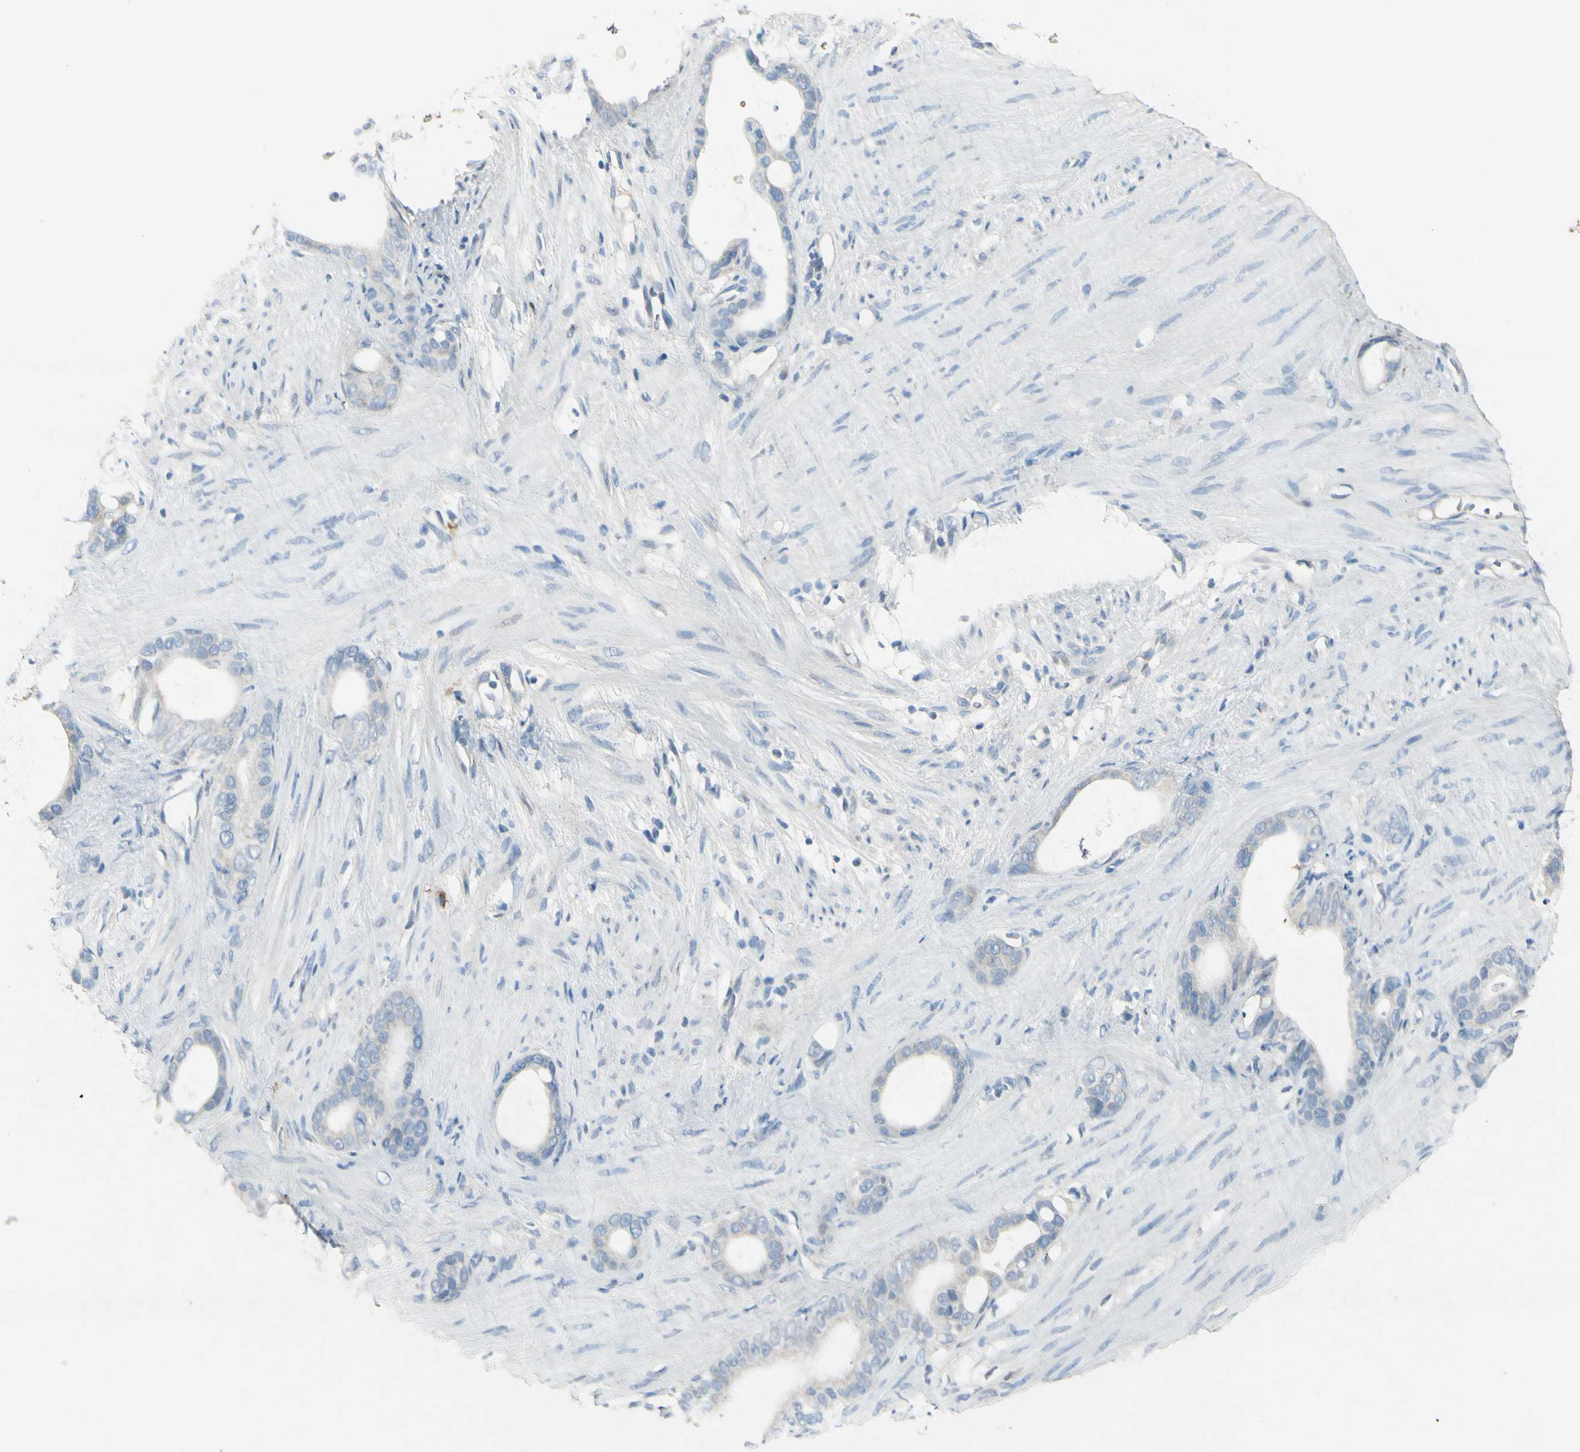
{"staining": {"intensity": "negative", "quantity": "none", "location": "none"}, "tissue": "stomach cancer", "cell_type": "Tumor cells", "image_type": "cancer", "snomed": [{"axis": "morphology", "description": "Adenocarcinoma, NOS"}, {"axis": "topography", "description": "Stomach"}], "caption": "Tumor cells show no significant positivity in stomach cancer.", "gene": "SNAP91", "patient": {"sex": "female", "age": 75}}